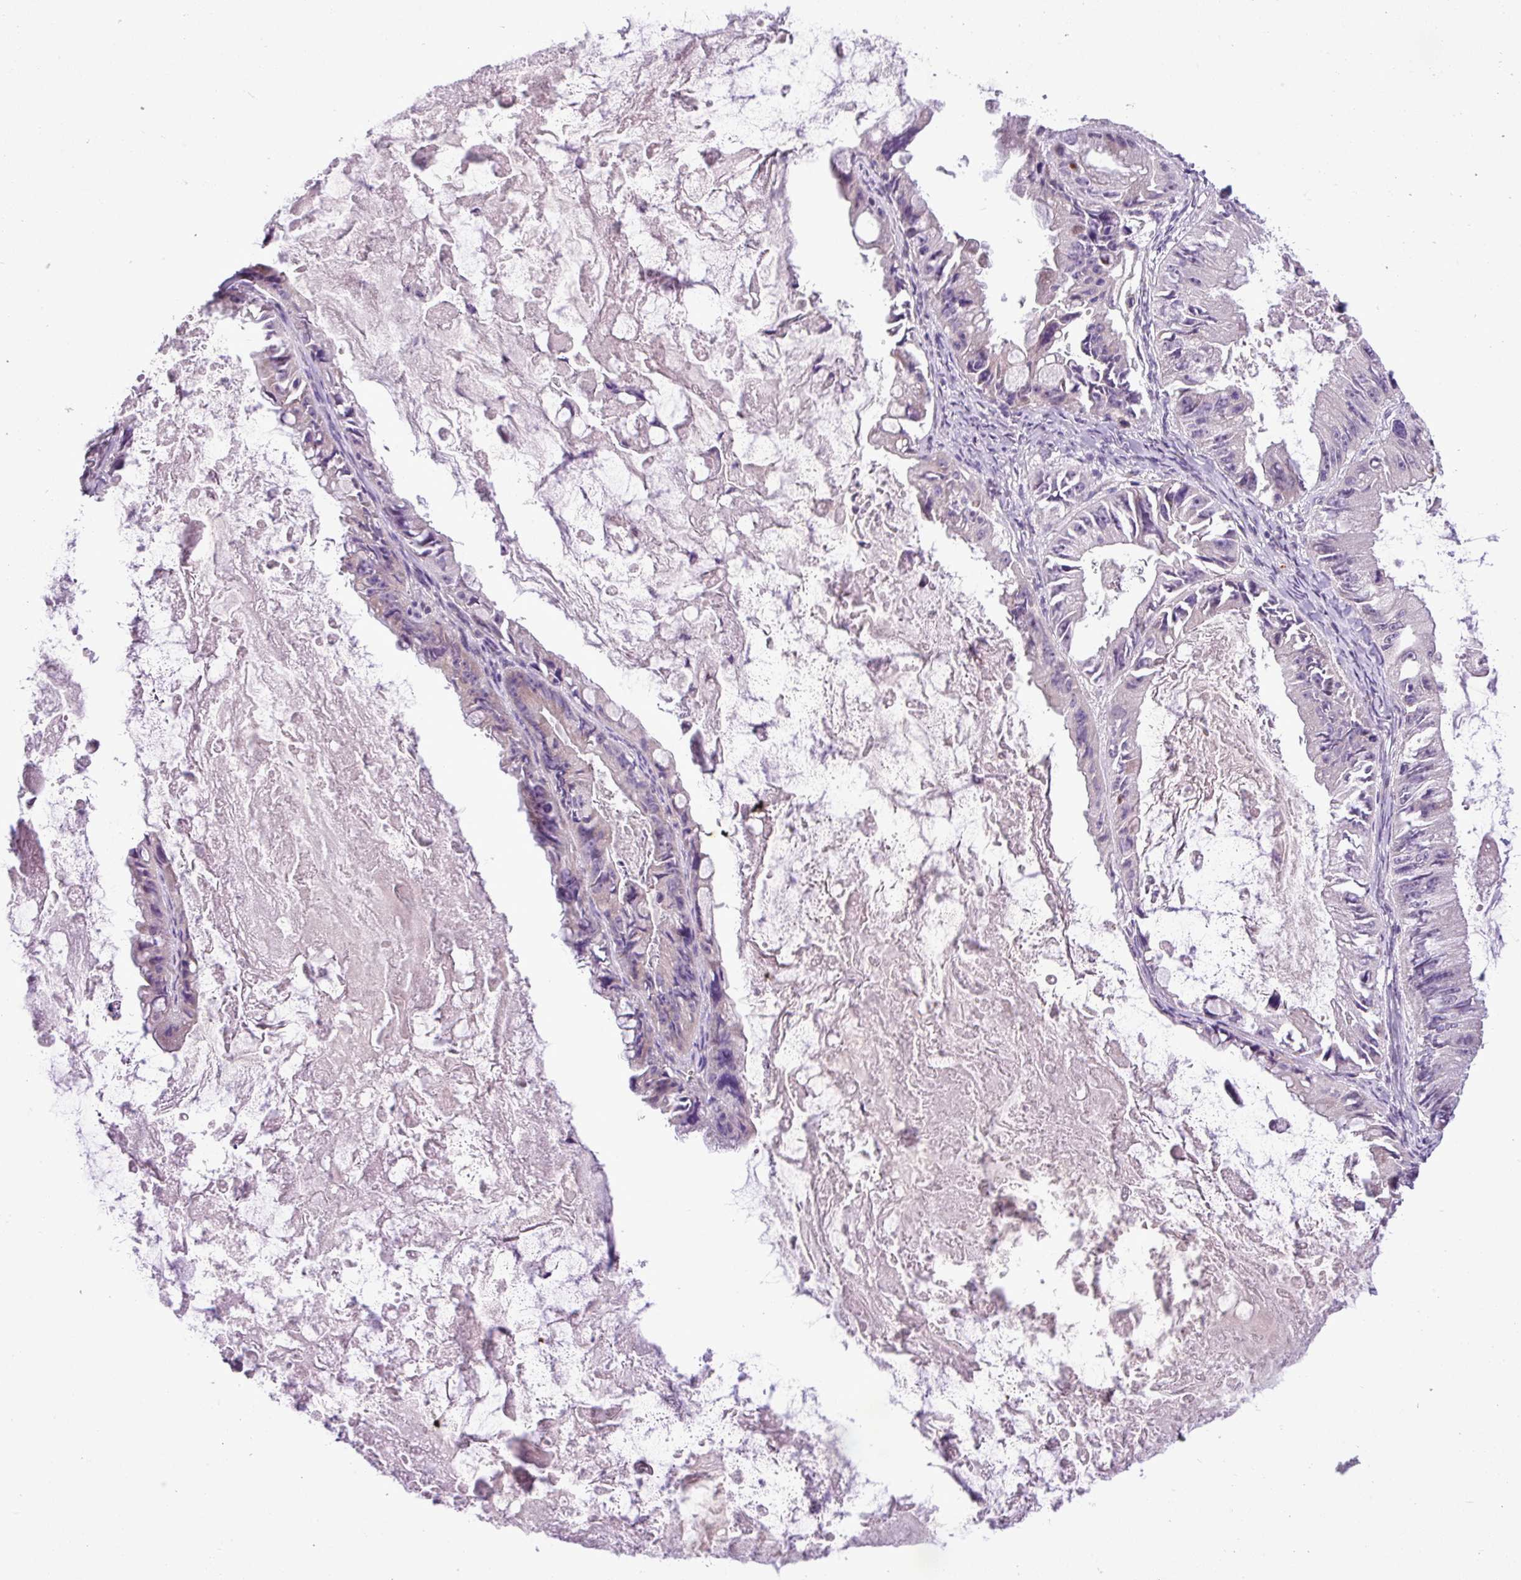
{"staining": {"intensity": "negative", "quantity": "none", "location": "none"}, "tissue": "ovarian cancer", "cell_type": "Tumor cells", "image_type": "cancer", "snomed": [{"axis": "morphology", "description": "Cystadenocarcinoma, mucinous, NOS"}, {"axis": "topography", "description": "Ovary"}], "caption": "Tumor cells show no significant protein staining in mucinous cystadenocarcinoma (ovarian).", "gene": "MOCS3", "patient": {"sex": "female", "age": 61}}